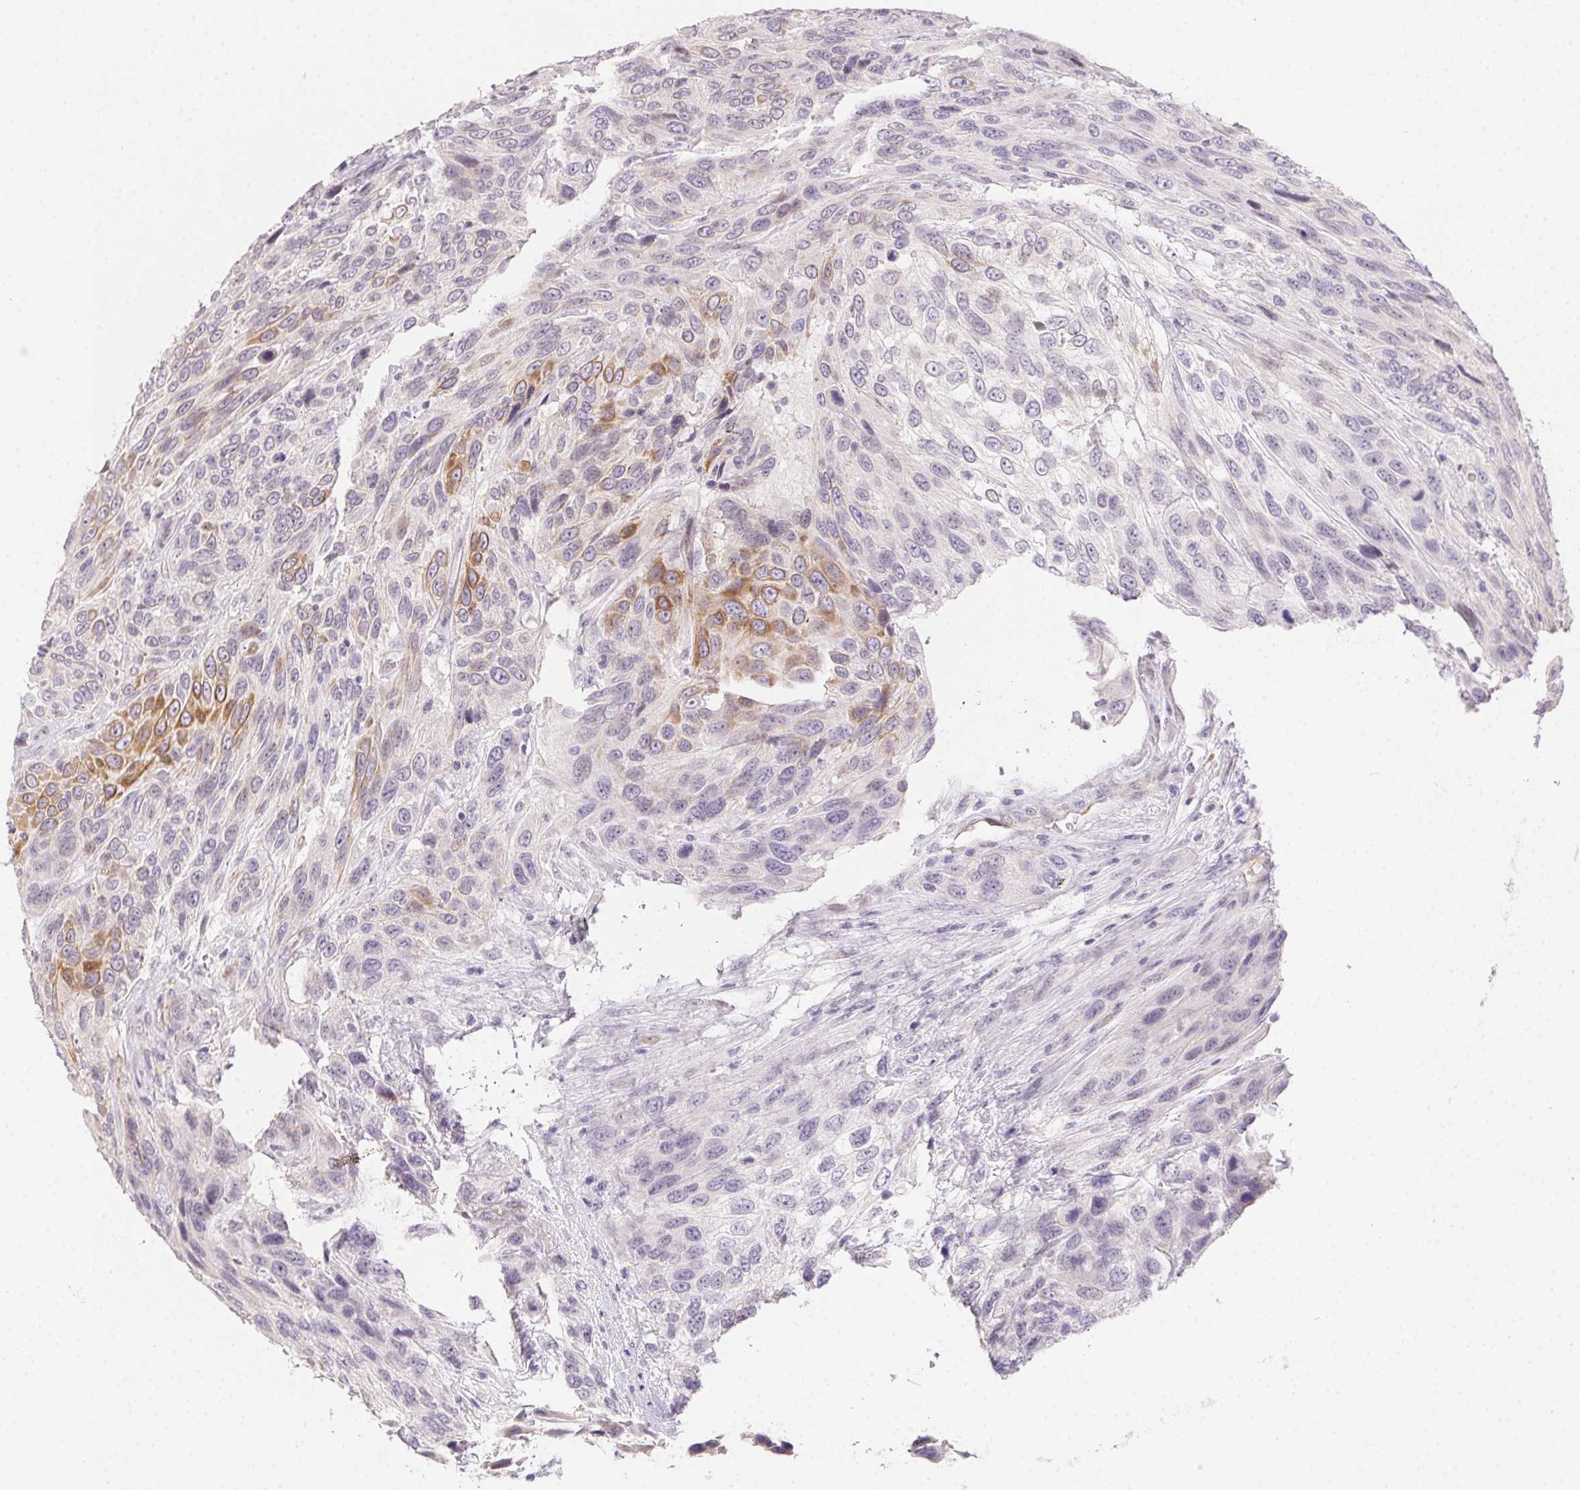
{"staining": {"intensity": "moderate", "quantity": "<25%", "location": "cytoplasmic/membranous"}, "tissue": "urothelial cancer", "cell_type": "Tumor cells", "image_type": "cancer", "snomed": [{"axis": "morphology", "description": "Urothelial carcinoma, High grade"}, {"axis": "topography", "description": "Urinary bladder"}], "caption": "Protein expression analysis of human urothelial cancer reveals moderate cytoplasmic/membranous staining in approximately <25% of tumor cells. (DAB (3,3'-diaminobenzidine) = brown stain, brightfield microscopy at high magnification).", "gene": "MORC1", "patient": {"sex": "female", "age": 70}}